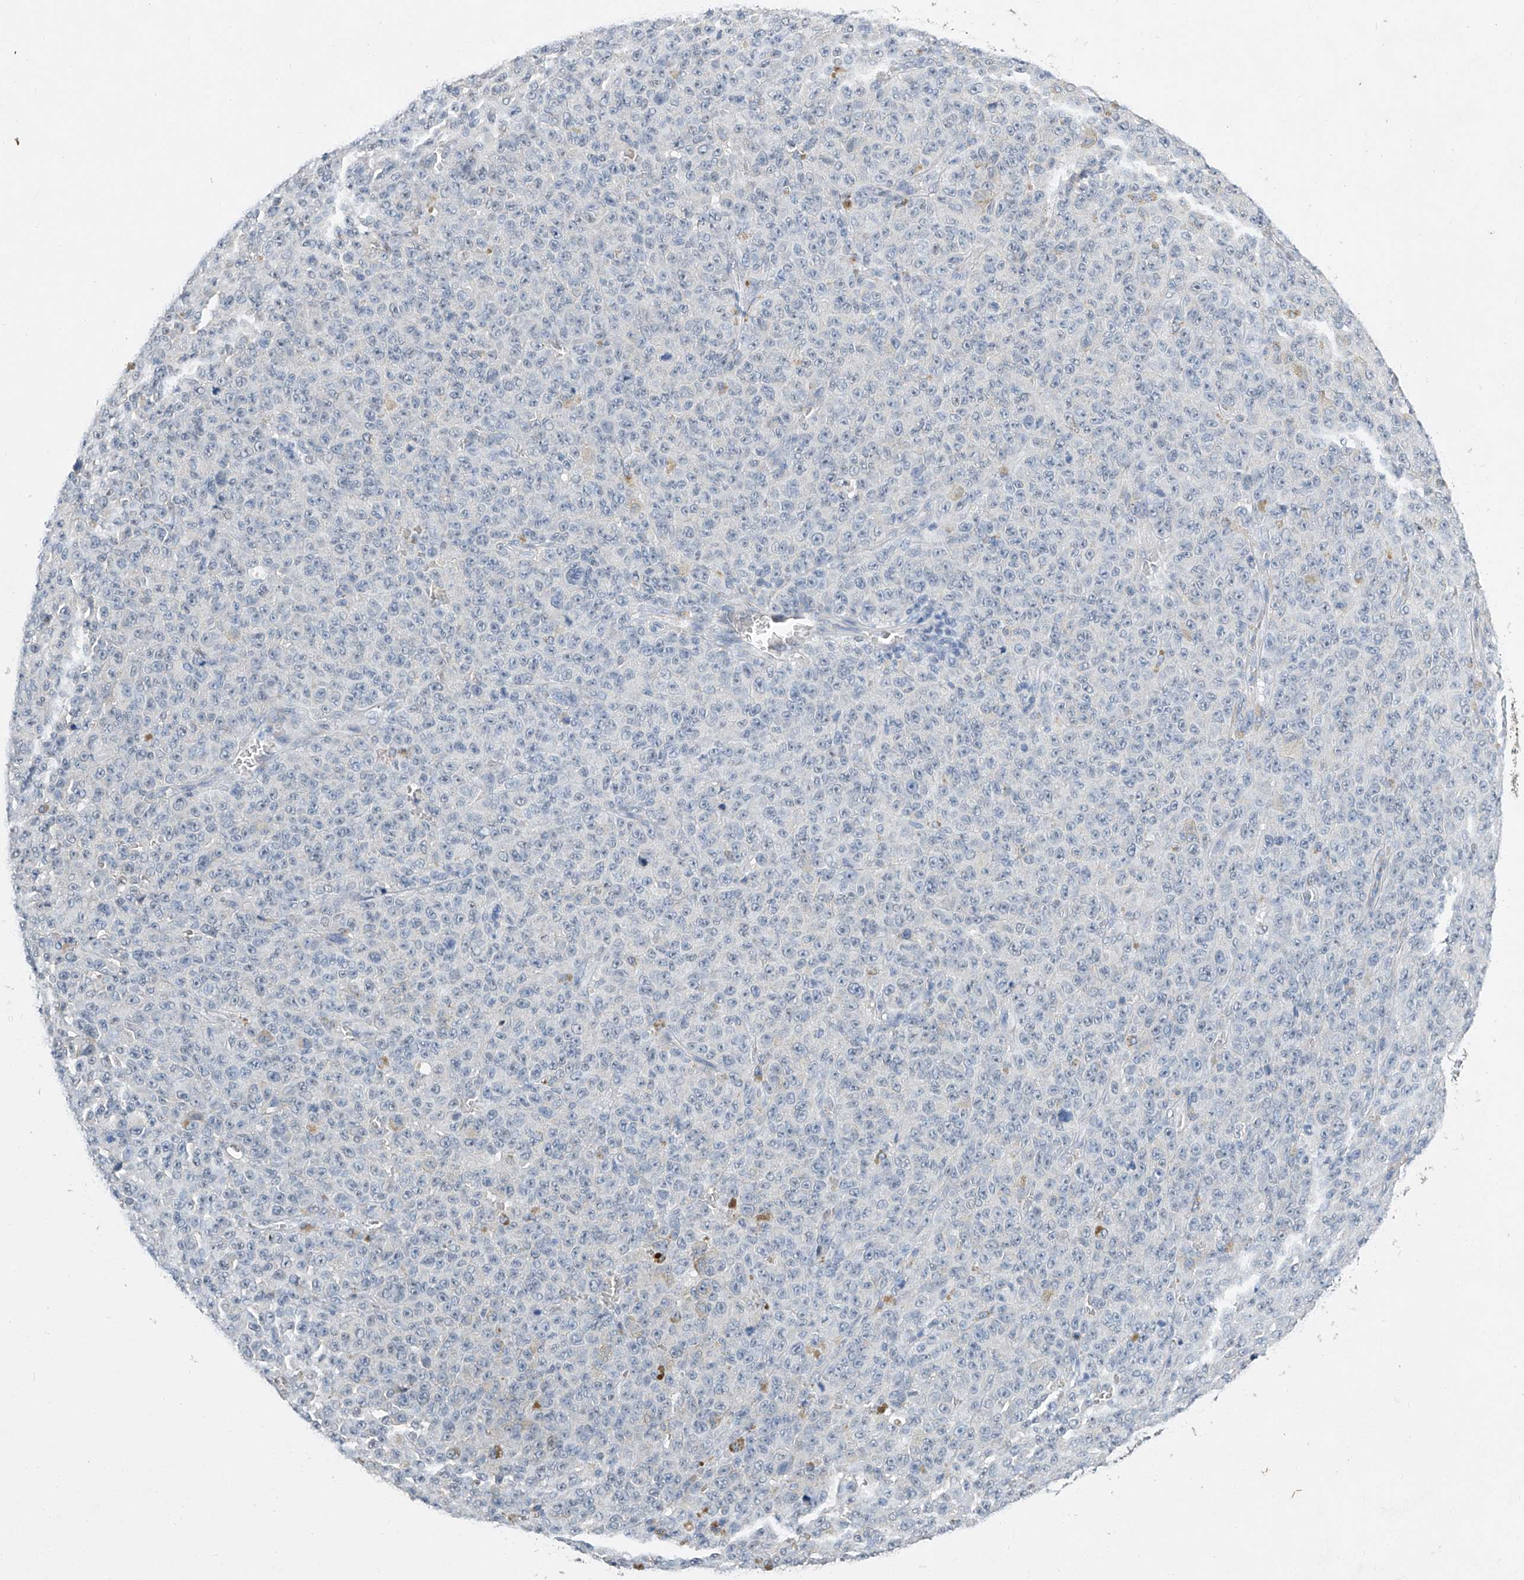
{"staining": {"intensity": "negative", "quantity": "none", "location": "none"}, "tissue": "melanoma", "cell_type": "Tumor cells", "image_type": "cancer", "snomed": [{"axis": "morphology", "description": "Malignant melanoma, NOS"}, {"axis": "topography", "description": "Skin"}], "caption": "Immunohistochemical staining of human malignant melanoma displays no significant positivity in tumor cells.", "gene": "CTDP1", "patient": {"sex": "female", "age": 82}}